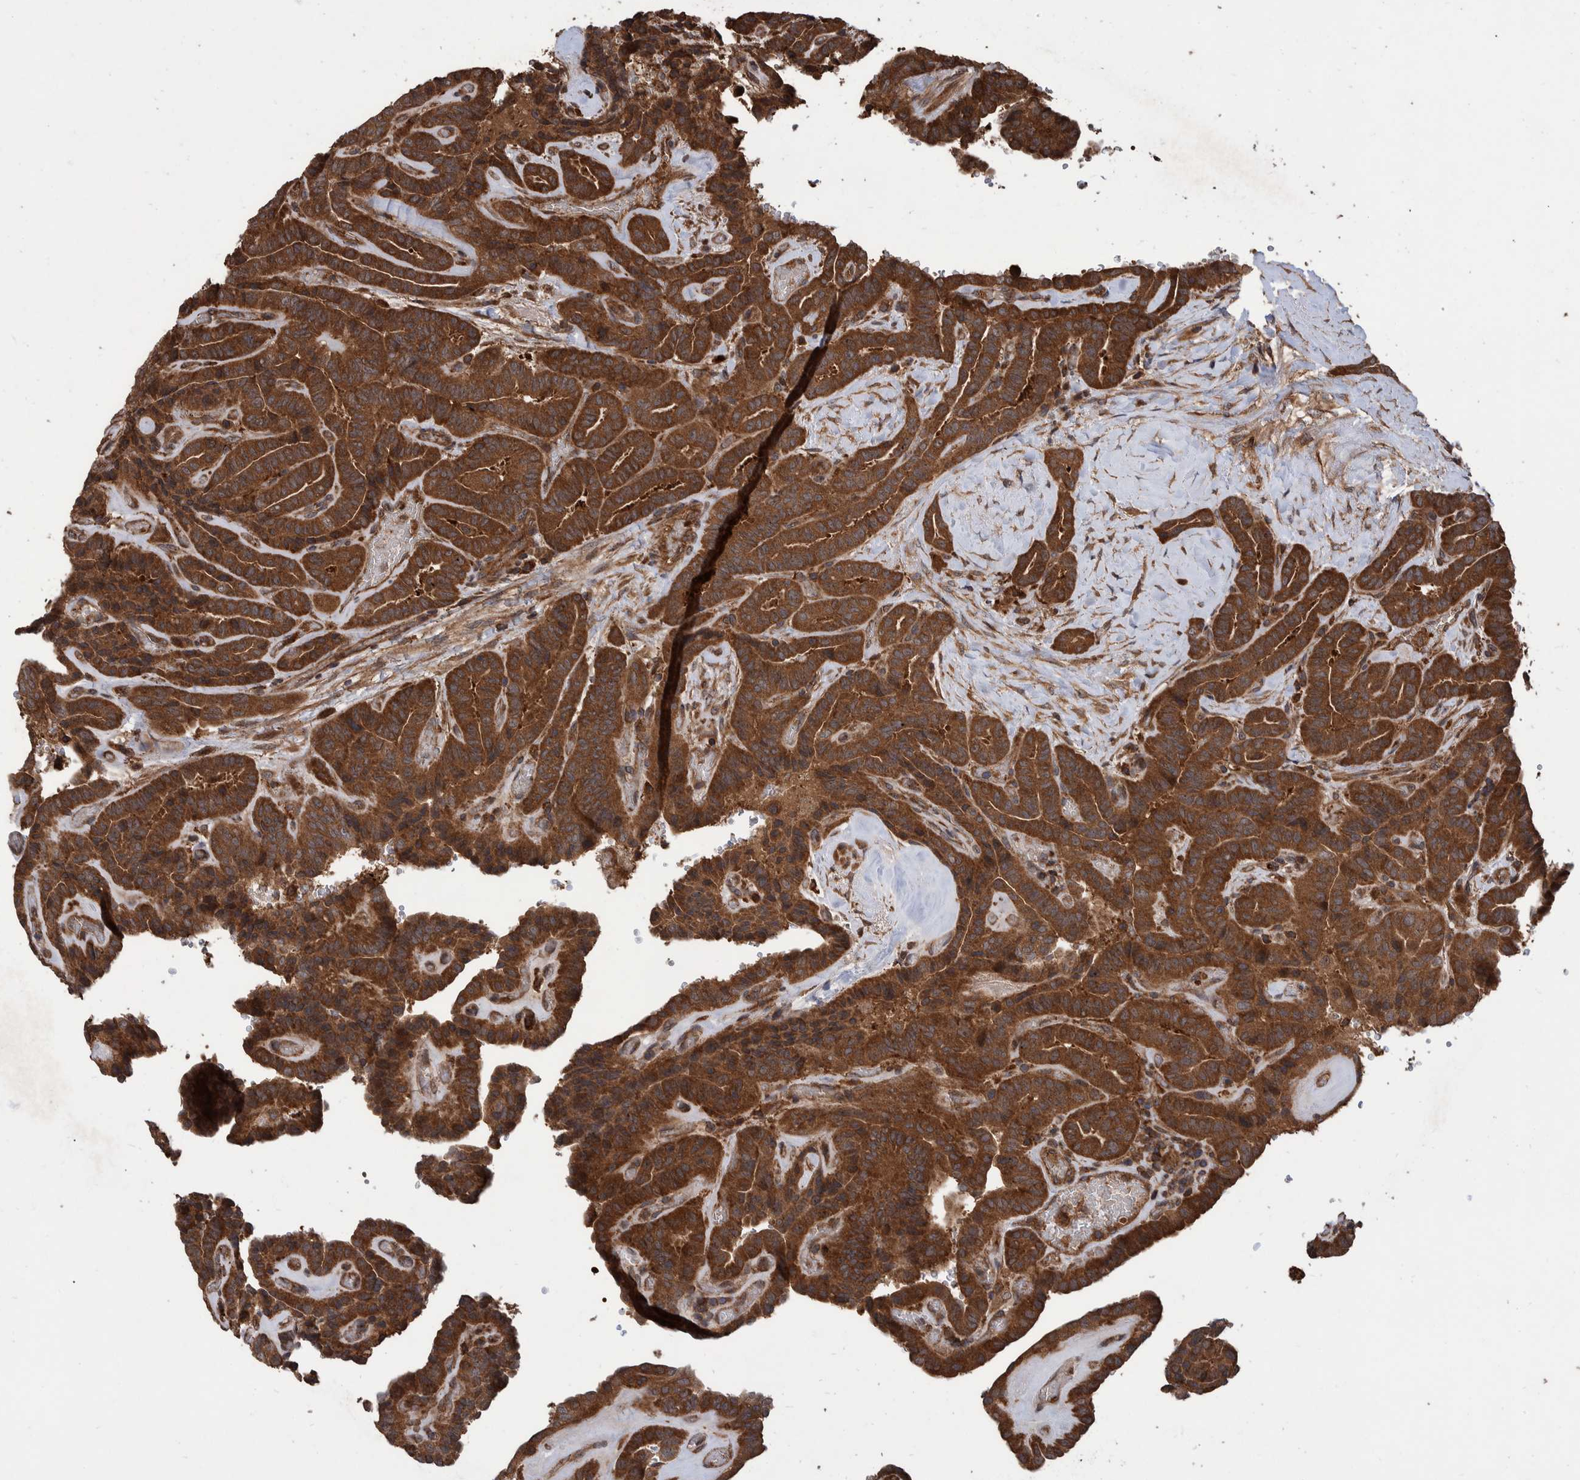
{"staining": {"intensity": "strong", "quantity": ">75%", "location": "cytoplasmic/membranous"}, "tissue": "thyroid cancer", "cell_type": "Tumor cells", "image_type": "cancer", "snomed": [{"axis": "morphology", "description": "Papillary adenocarcinoma, NOS"}, {"axis": "topography", "description": "Thyroid gland"}], "caption": "Strong cytoplasmic/membranous positivity is seen in approximately >75% of tumor cells in thyroid cancer.", "gene": "VBP1", "patient": {"sex": "male", "age": 77}}